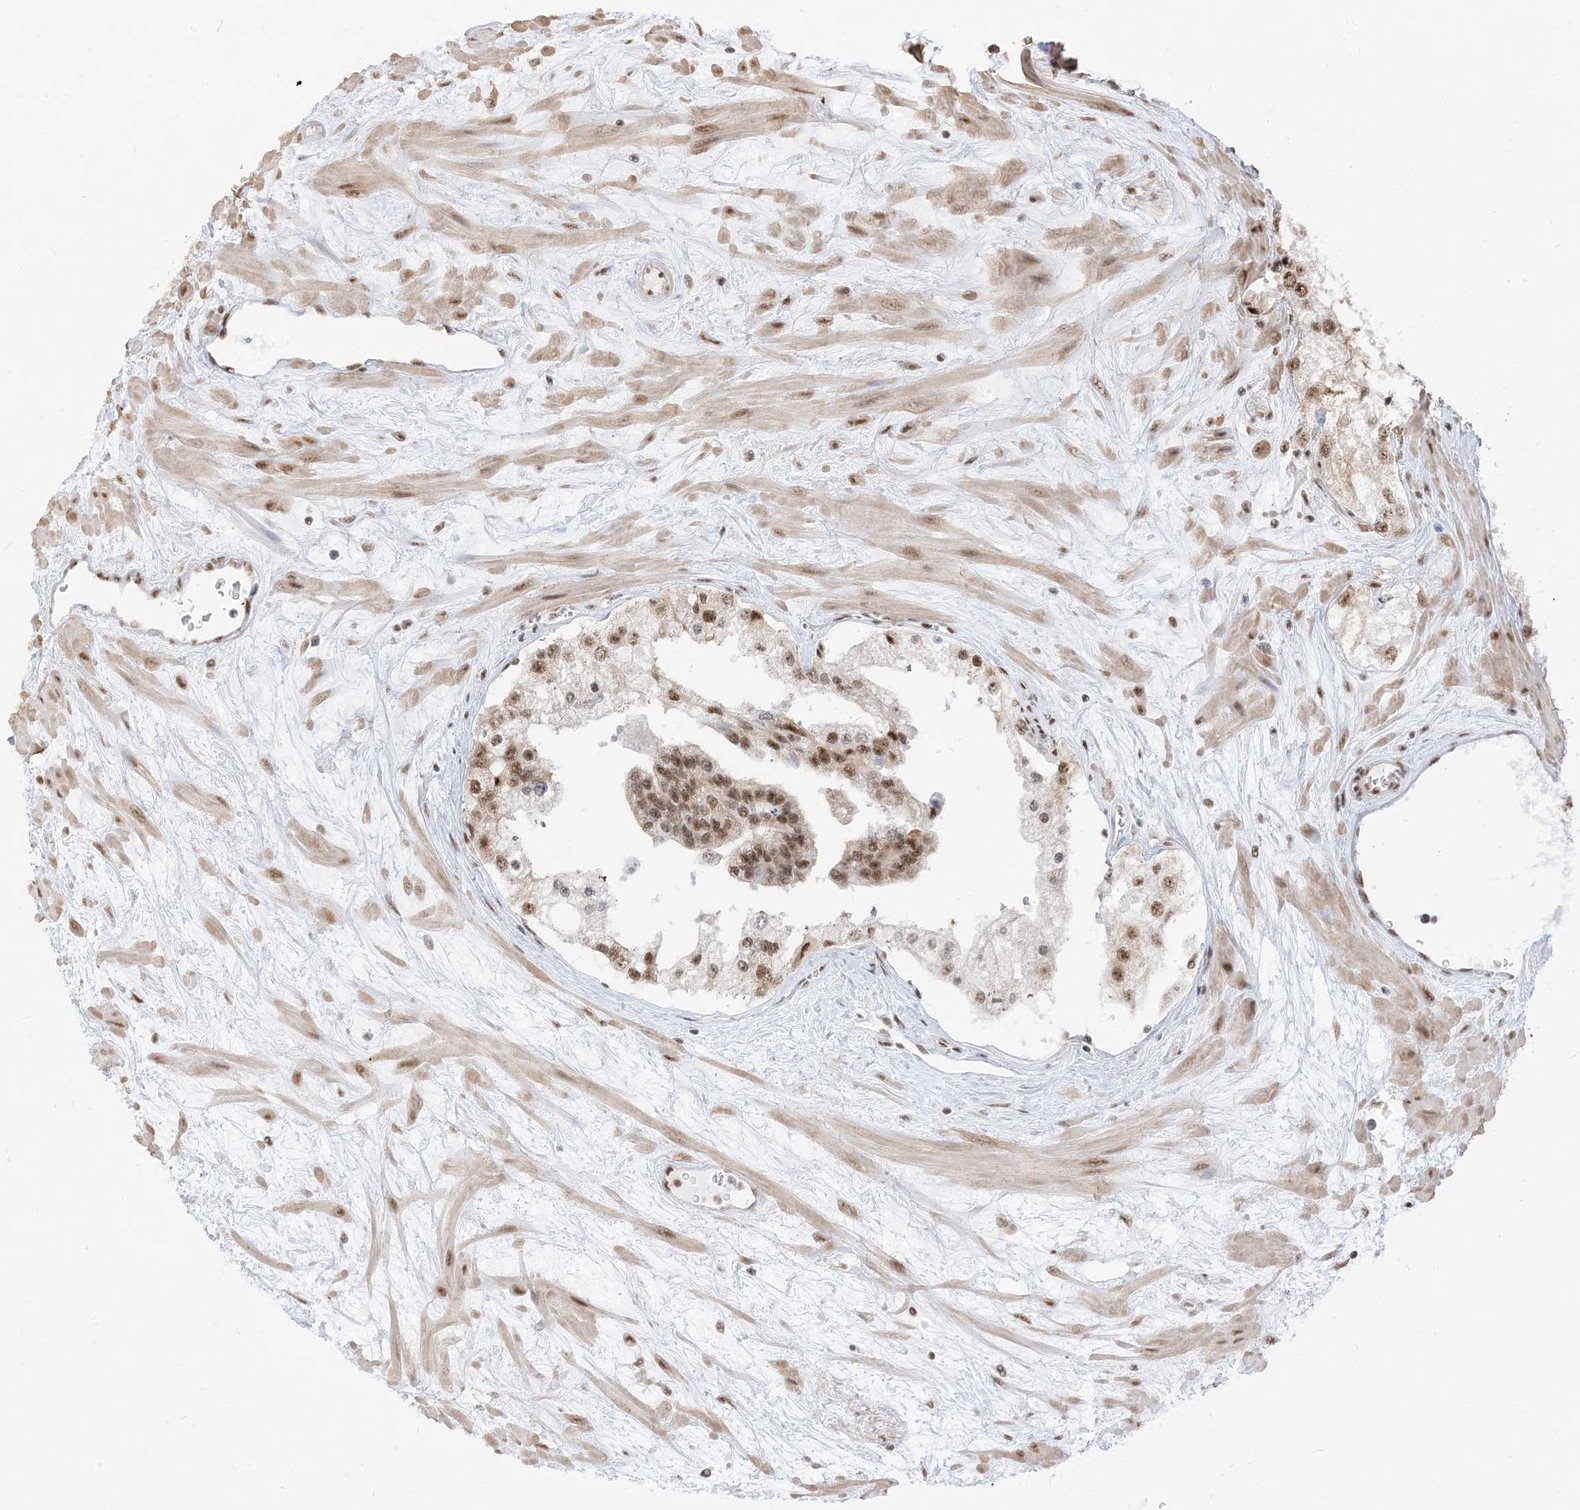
{"staining": {"intensity": "moderate", "quantity": "25%-75%", "location": "nuclear"}, "tissue": "prostate cancer", "cell_type": "Tumor cells", "image_type": "cancer", "snomed": [{"axis": "morphology", "description": "Adenocarcinoma, High grade"}, {"axis": "topography", "description": "Prostate"}], "caption": "A histopathology image of human prostate cancer (high-grade adenocarcinoma) stained for a protein demonstrates moderate nuclear brown staining in tumor cells.", "gene": "ARGLU1", "patient": {"sex": "male", "age": 66}}